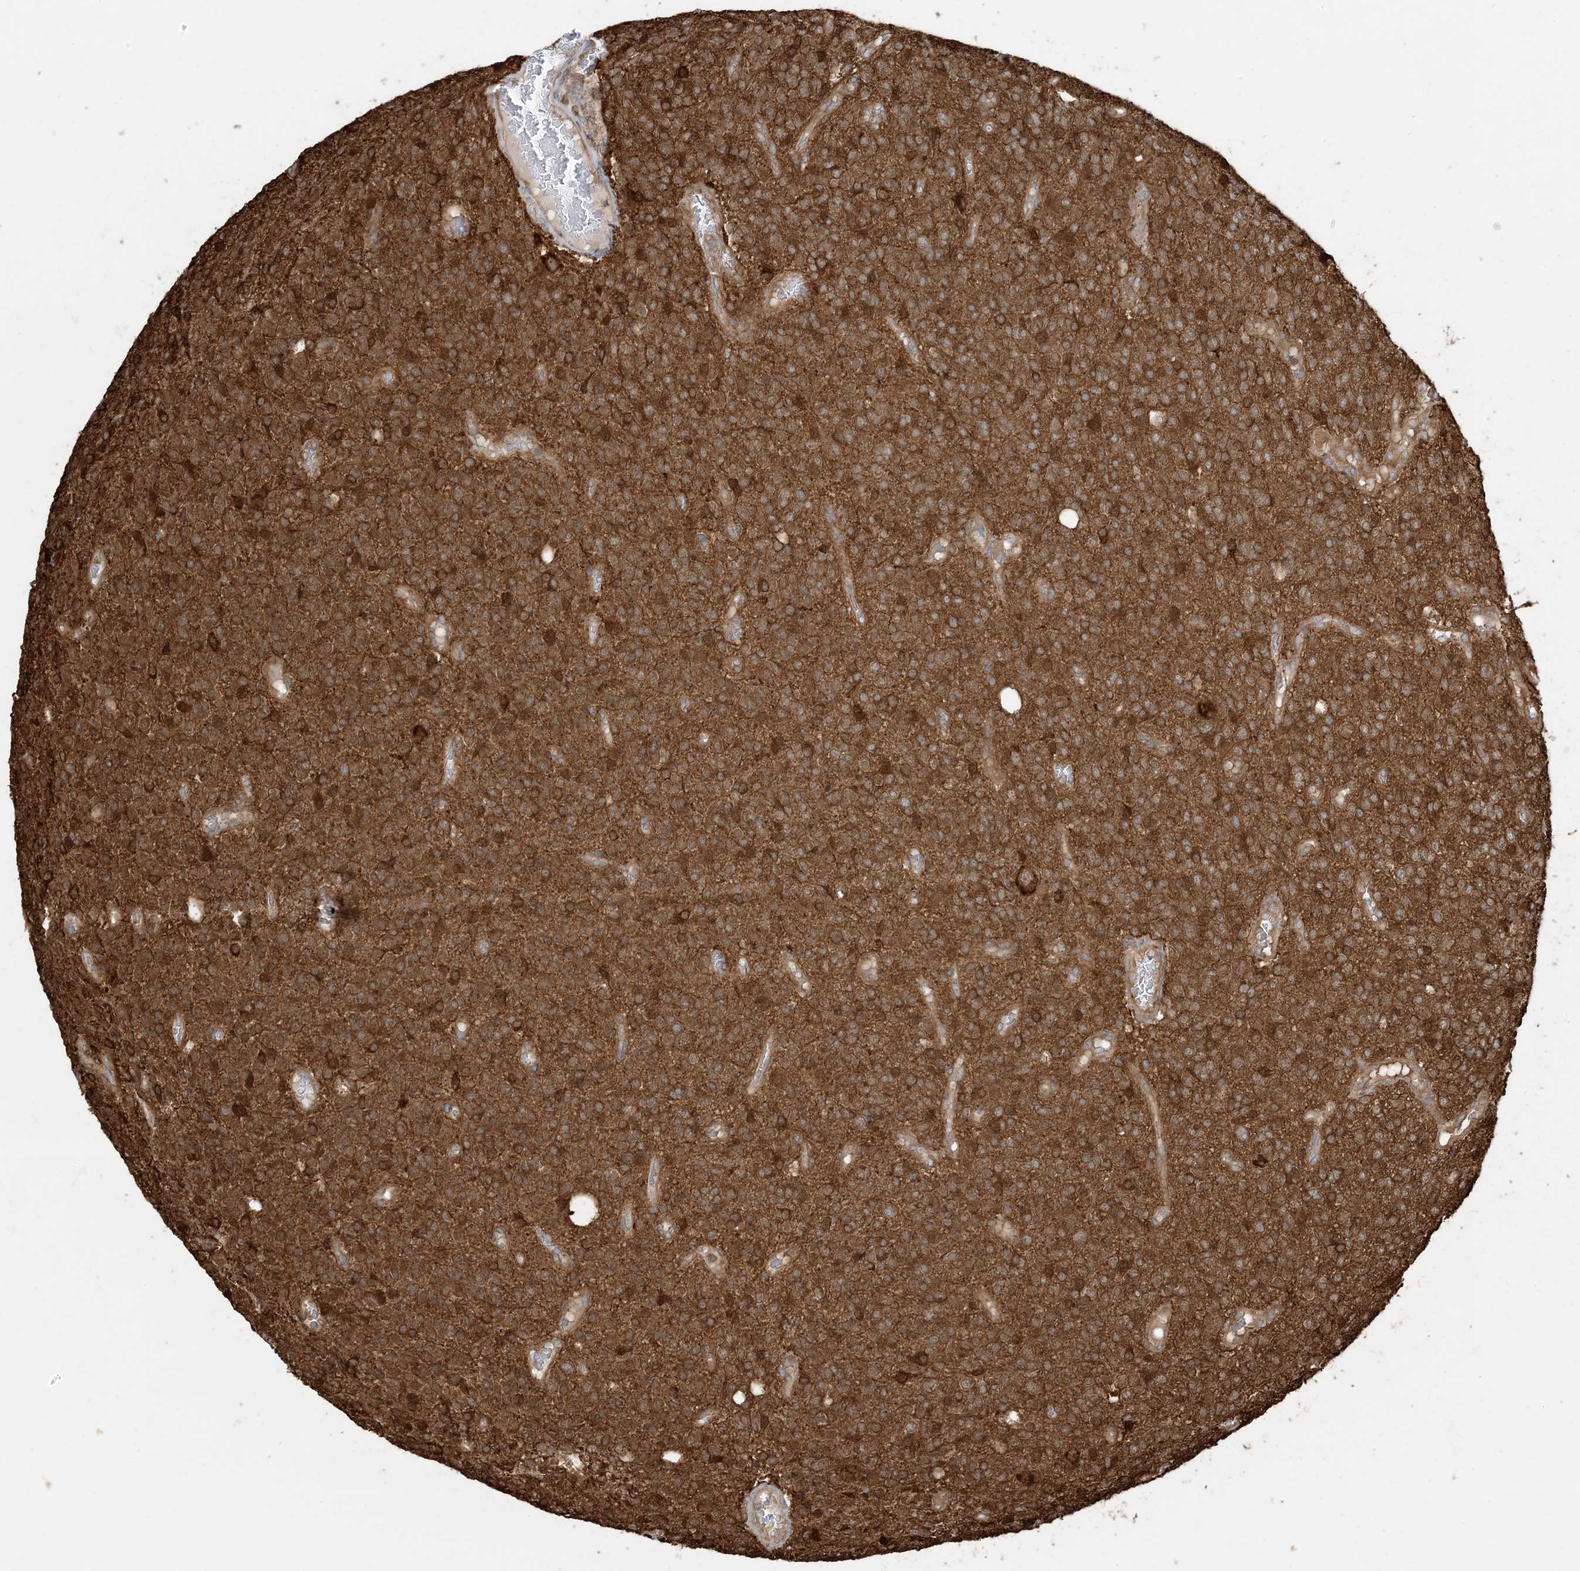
{"staining": {"intensity": "moderate", "quantity": ">75%", "location": "cytoplasmic/membranous"}, "tissue": "glioma", "cell_type": "Tumor cells", "image_type": "cancer", "snomed": [{"axis": "morphology", "description": "Glioma, malignant, High grade"}, {"axis": "topography", "description": "Brain"}], "caption": "IHC of malignant glioma (high-grade) exhibits medium levels of moderate cytoplasmic/membranous expression in approximately >75% of tumor cells.", "gene": "SRP72", "patient": {"sex": "male", "age": 34}}